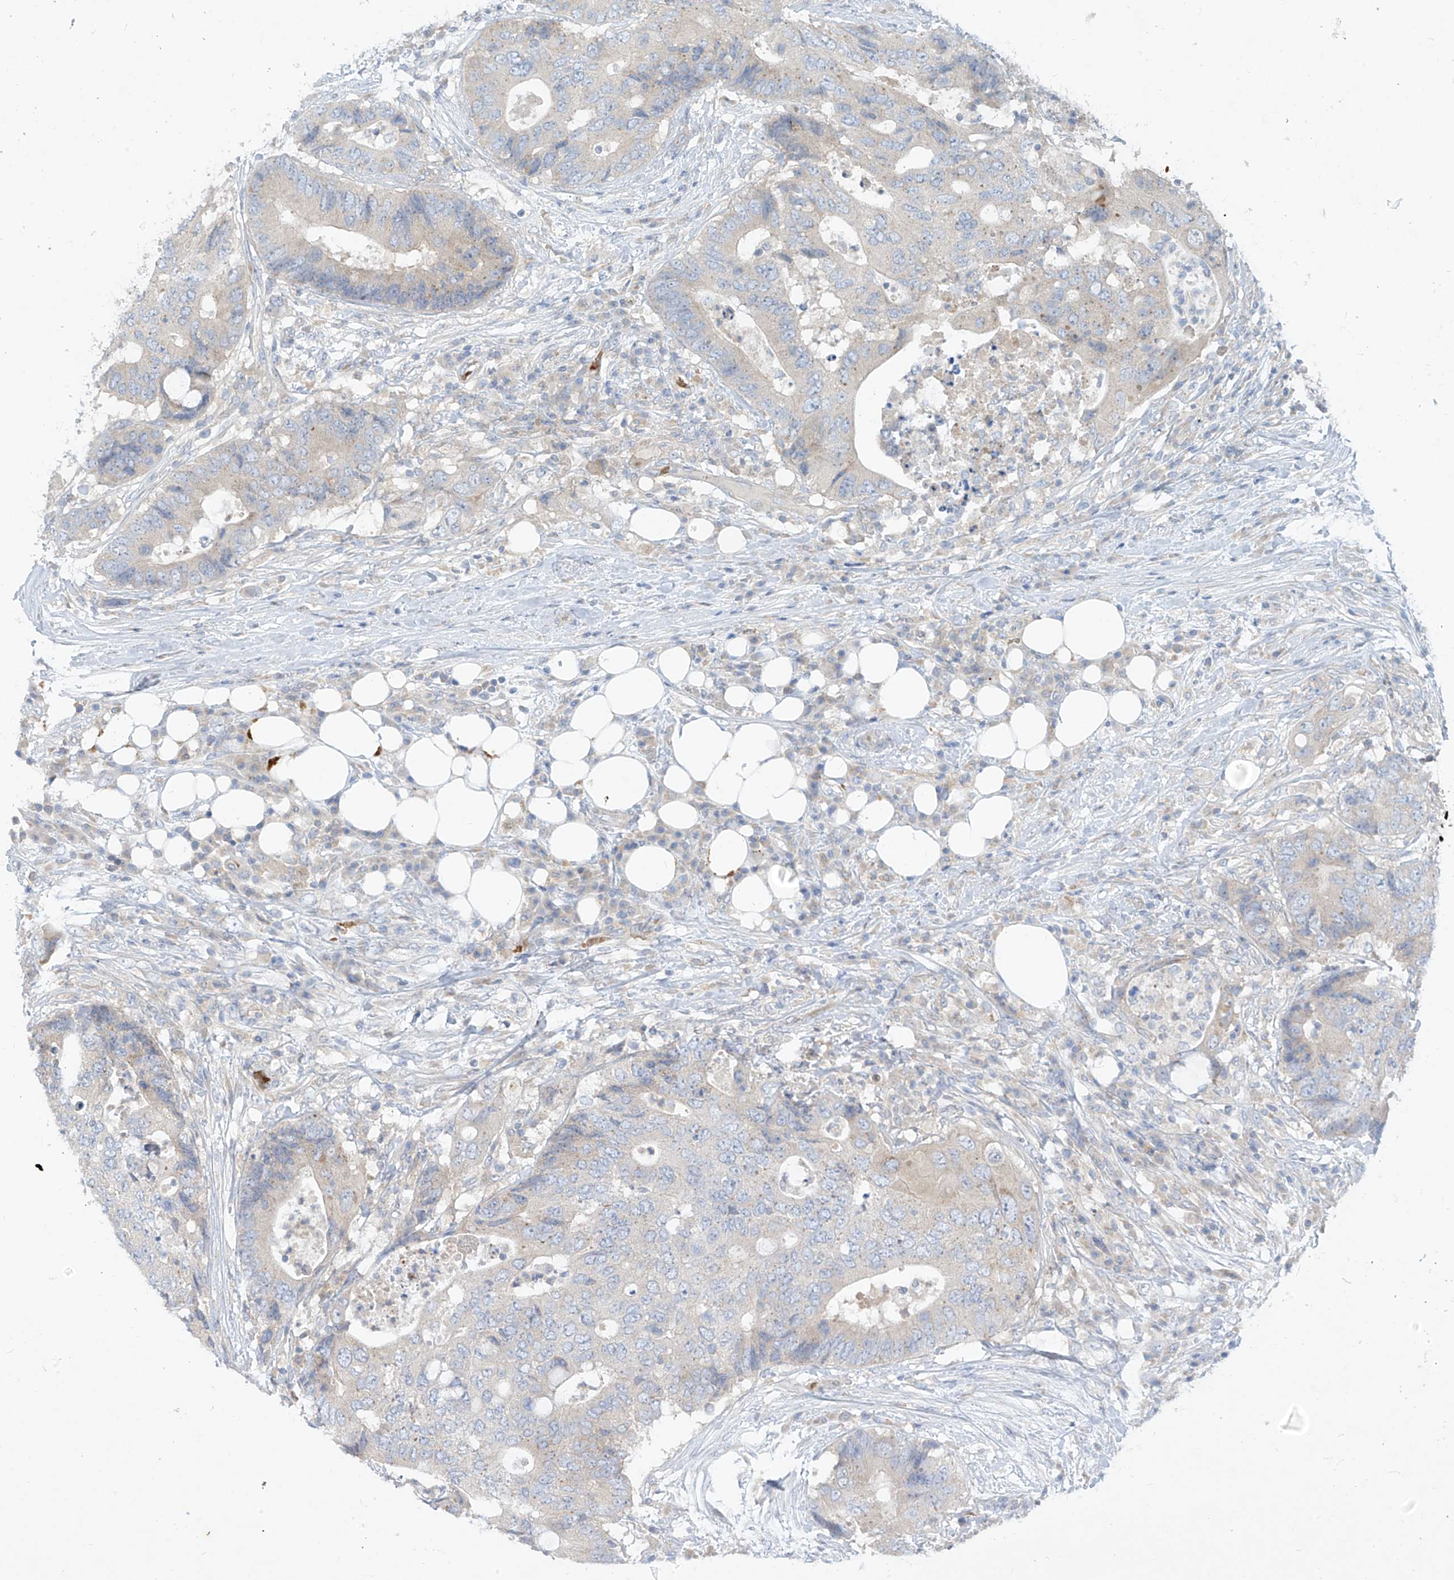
{"staining": {"intensity": "negative", "quantity": "none", "location": "none"}, "tissue": "colorectal cancer", "cell_type": "Tumor cells", "image_type": "cancer", "snomed": [{"axis": "morphology", "description": "Adenocarcinoma, NOS"}, {"axis": "topography", "description": "Colon"}], "caption": "IHC of adenocarcinoma (colorectal) shows no positivity in tumor cells.", "gene": "DGKQ", "patient": {"sex": "male", "age": 71}}